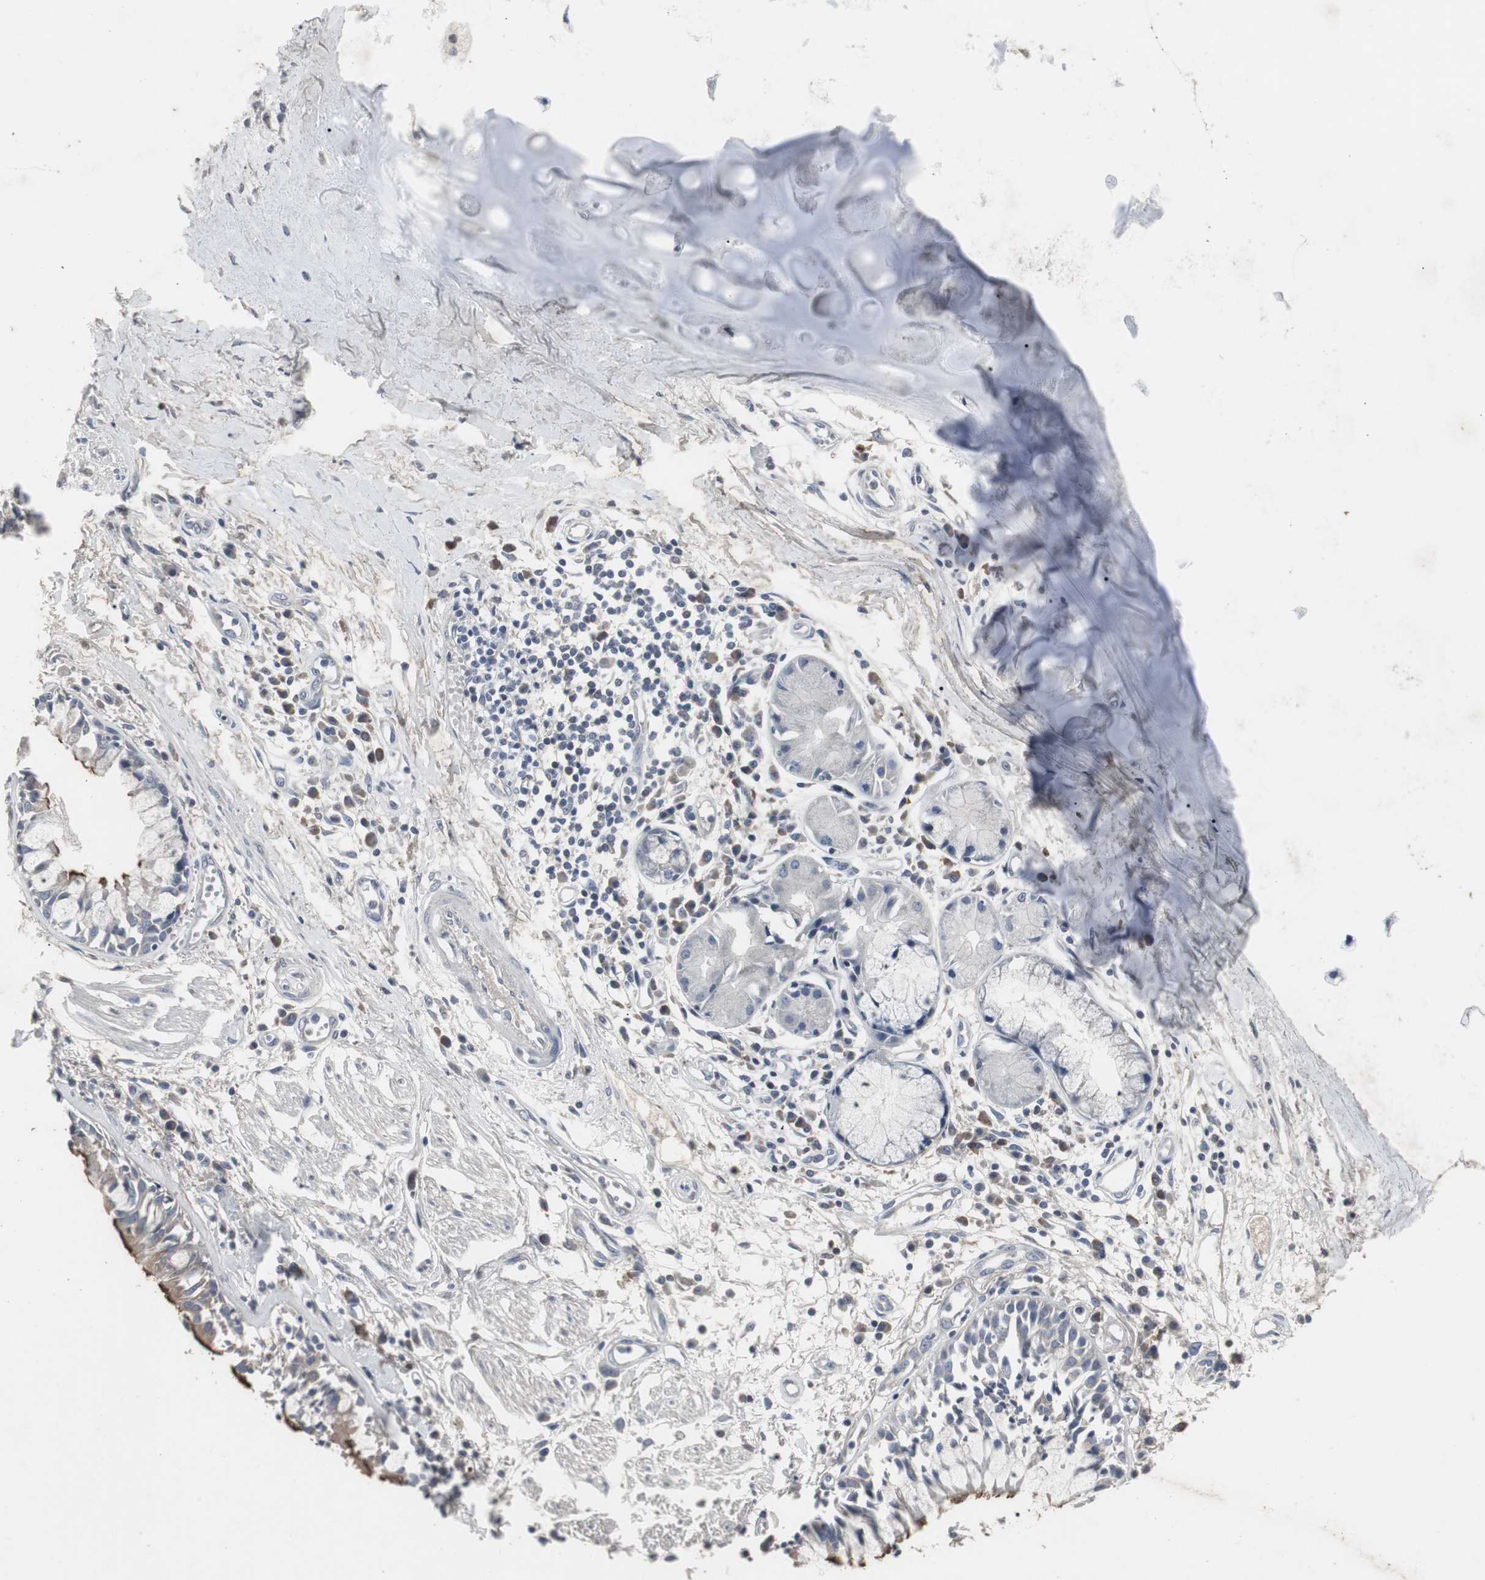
{"staining": {"intensity": "weak", "quantity": ">75%", "location": "cytoplasmic/membranous"}, "tissue": "adipose tissue", "cell_type": "Adipocytes", "image_type": "normal", "snomed": [{"axis": "morphology", "description": "Normal tissue, NOS"}, {"axis": "morphology", "description": "Adenocarcinoma, NOS"}, {"axis": "topography", "description": "Cartilage tissue"}, {"axis": "topography", "description": "Bronchus"}, {"axis": "topography", "description": "Lung"}], "caption": "High-magnification brightfield microscopy of normal adipose tissue stained with DAB (3,3'-diaminobenzidine) (brown) and counterstained with hematoxylin (blue). adipocytes exhibit weak cytoplasmic/membranous staining is seen in approximately>75% of cells. The protein is stained brown, and the nuclei are stained in blue (DAB (3,3'-diaminobenzidine) IHC with brightfield microscopy, high magnification).", "gene": "ACAA1", "patient": {"sex": "female", "age": 67}}